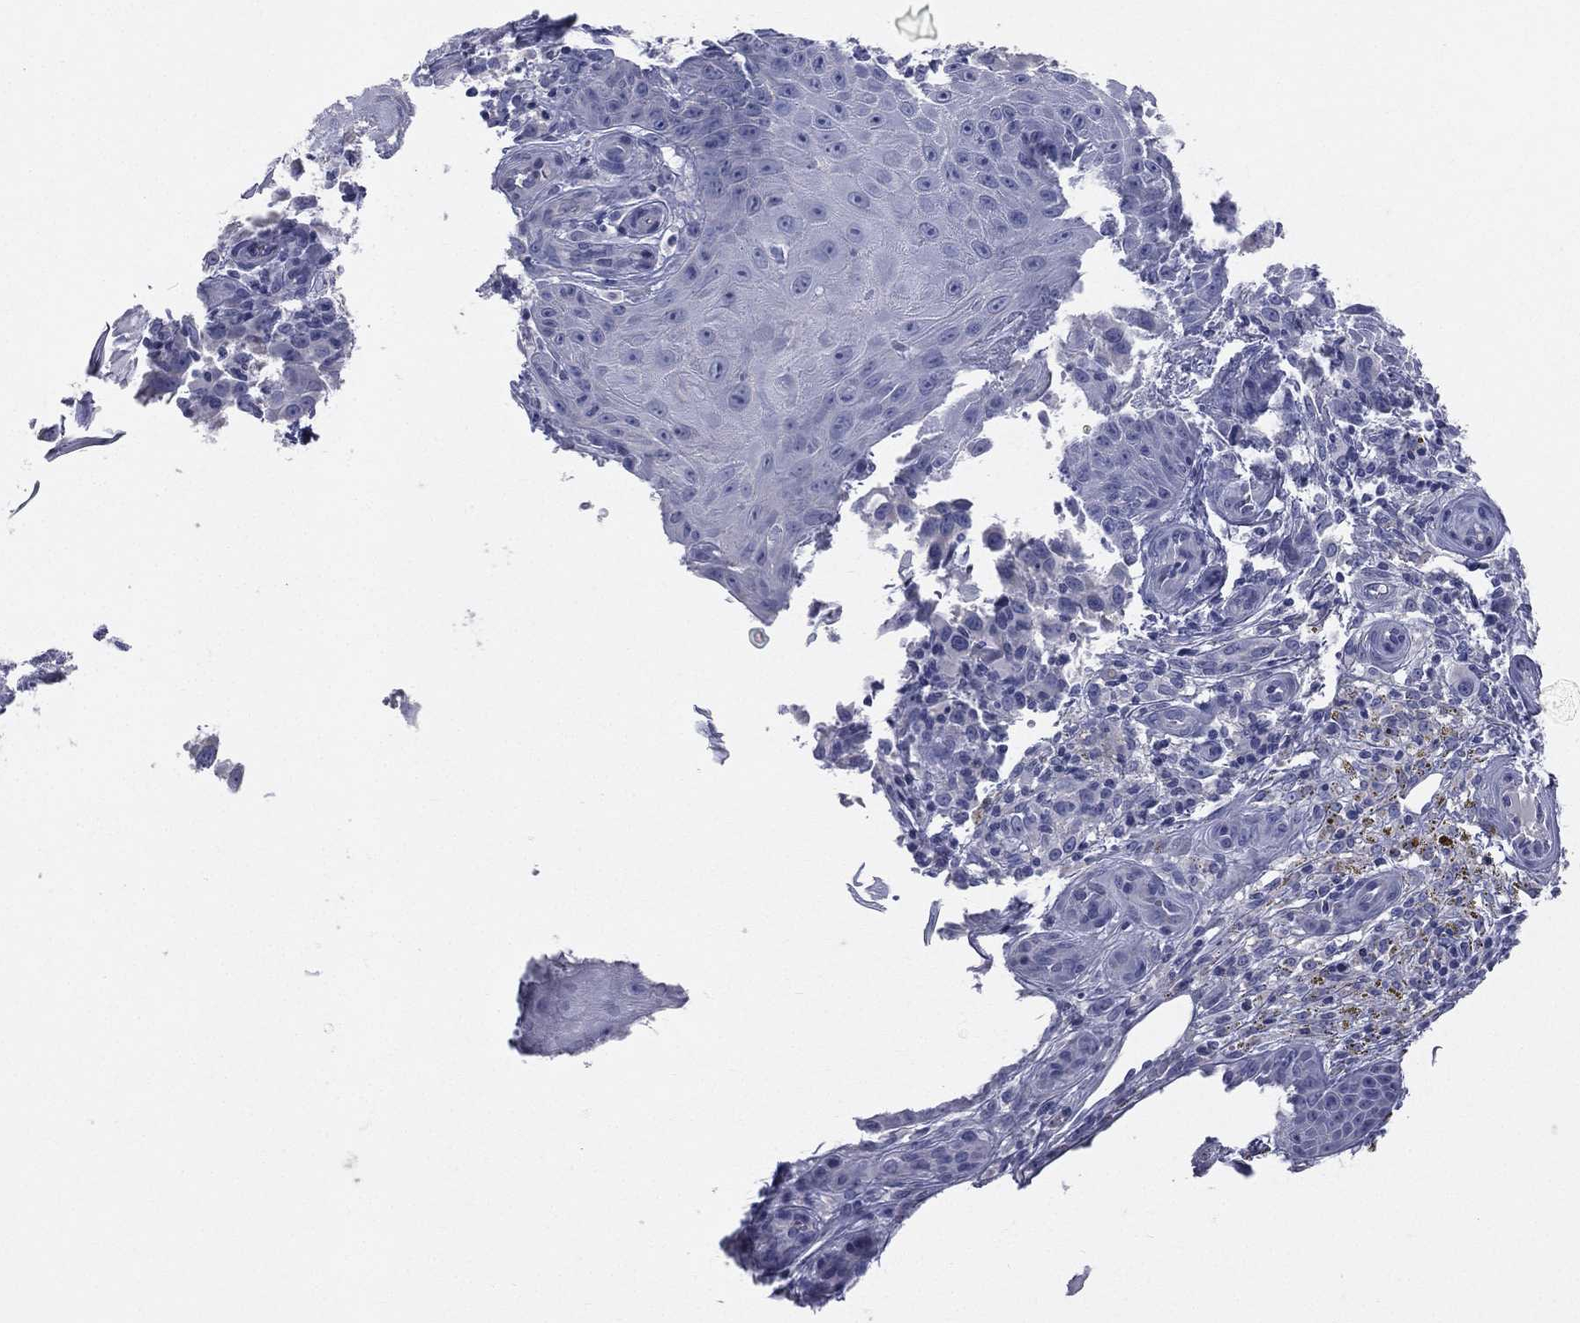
{"staining": {"intensity": "negative", "quantity": "none", "location": "none"}, "tissue": "melanoma", "cell_type": "Tumor cells", "image_type": "cancer", "snomed": [{"axis": "morphology", "description": "Malignant melanoma, NOS"}, {"axis": "topography", "description": "Skin"}], "caption": "Tumor cells are negative for protein expression in human malignant melanoma.", "gene": "STK31", "patient": {"sex": "female", "age": 53}}